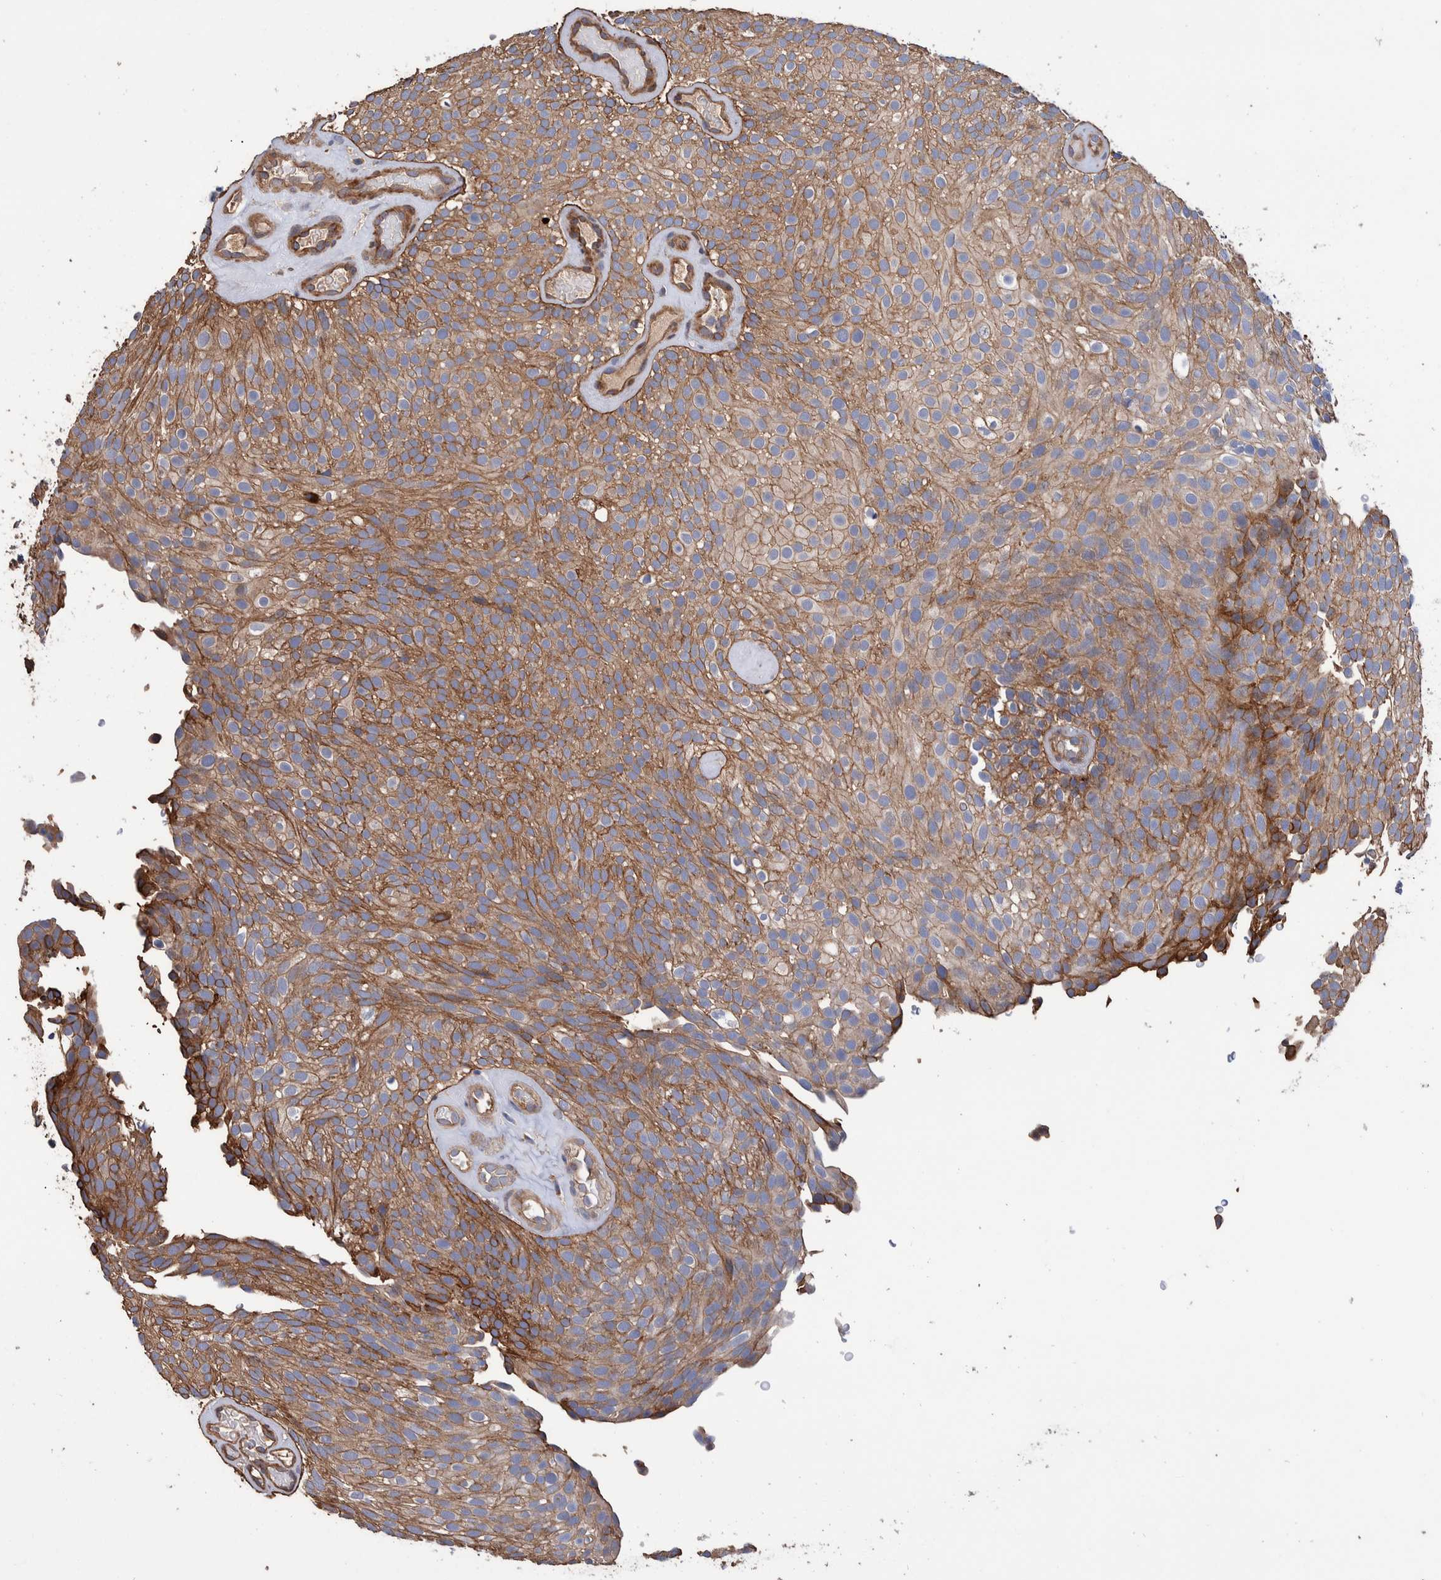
{"staining": {"intensity": "moderate", "quantity": ">75%", "location": "cytoplasmic/membranous"}, "tissue": "urothelial cancer", "cell_type": "Tumor cells", "image_type": "cancer", "snomed": [{"axis": "morphology", "description": "Urothelial carcinoma, Low grade"}, {"axis": "topography", "description": "Urinary bladder"}], "caption": "Brown immunohistochemical staining in human urothelial cancer reveals moderate cytoplasmic/membranous expression in approximately >75% of tumor cells. (DAB IHC with brightfield microscopy, high magnification).", "gene": "SLC45A4", "patient": {"sex": "male", "age": 78}}